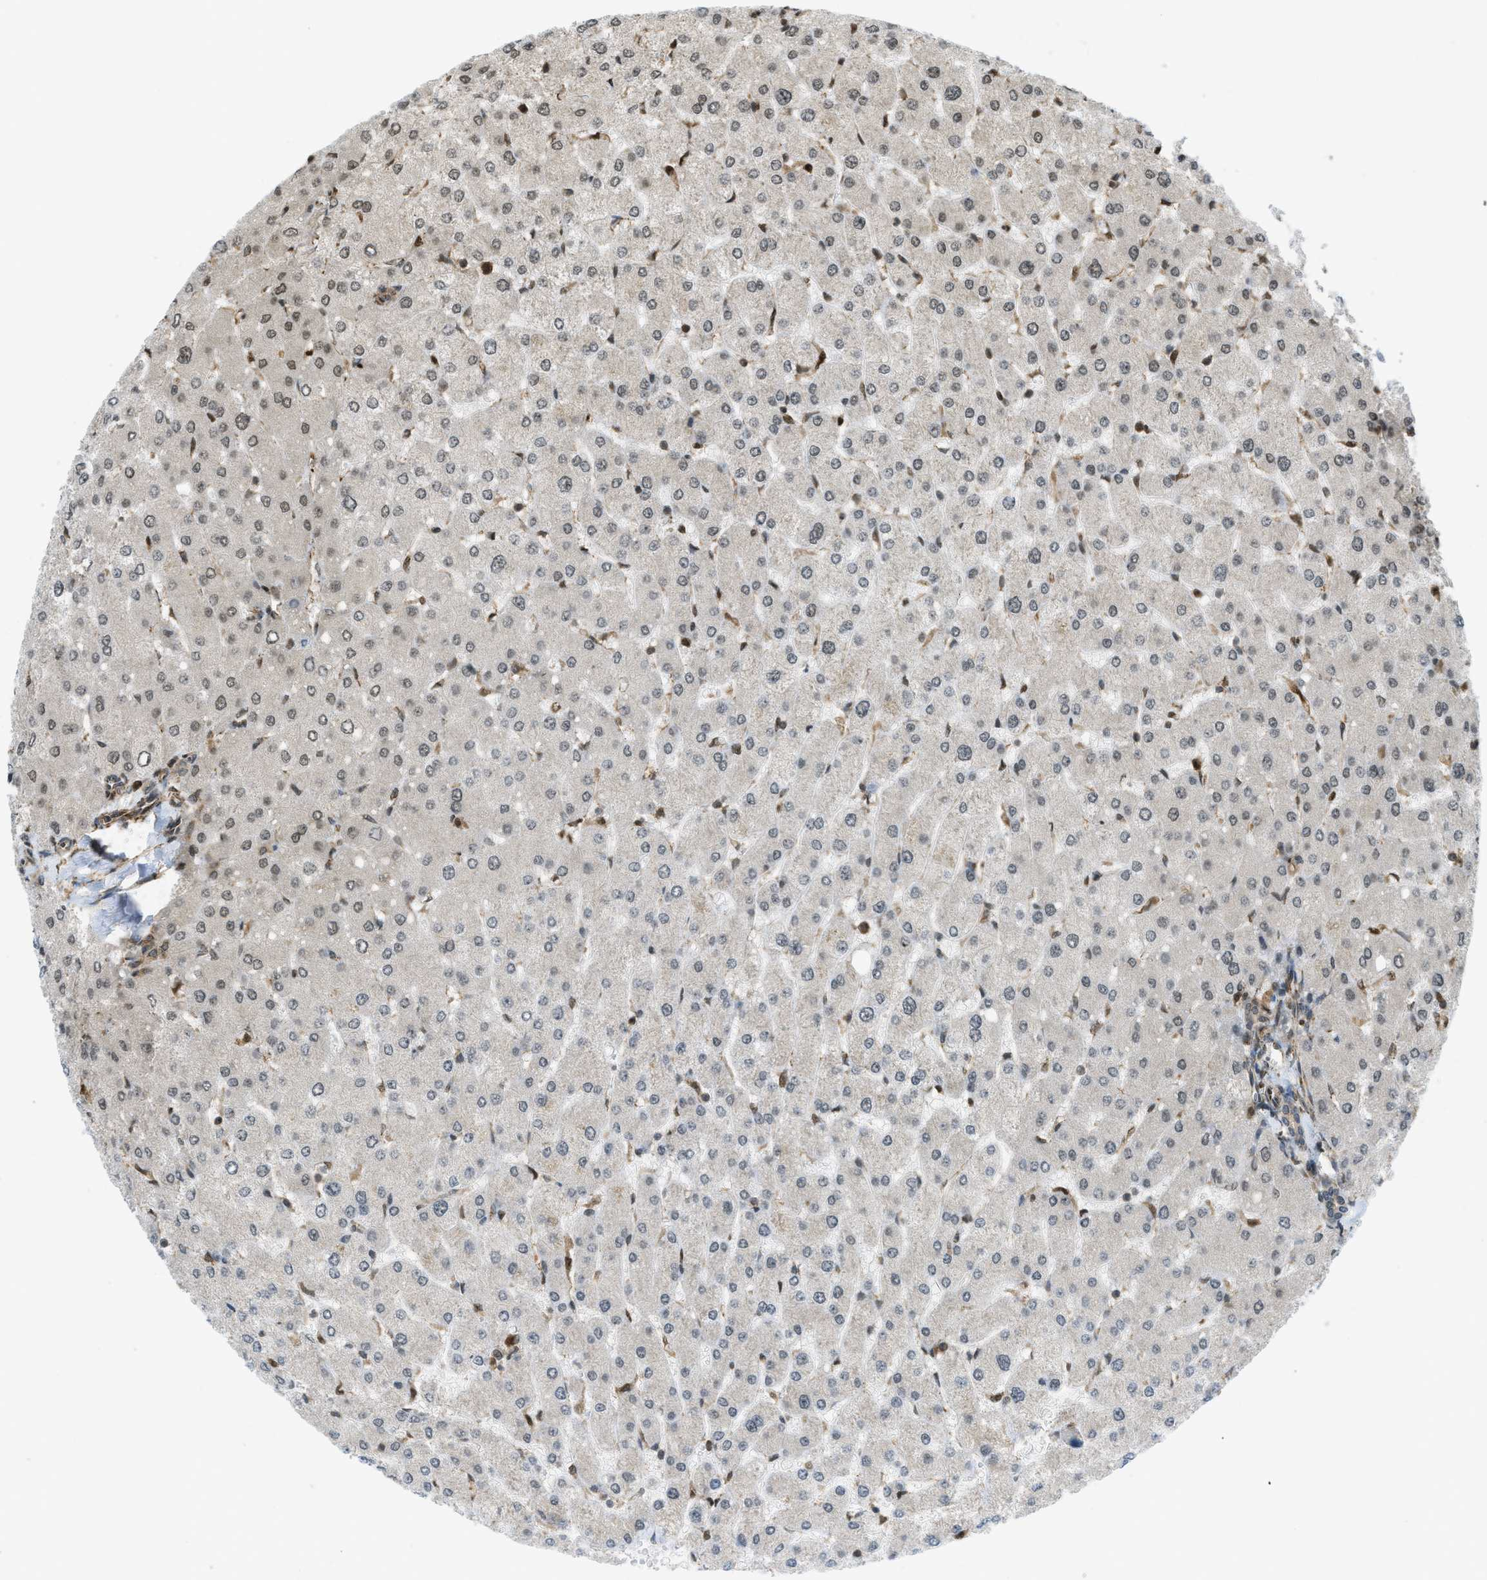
{"staining": {"intensity": "weak", "quantity": ">75%", "location": "cytoplasmic/membranous,nuclear"}, "tissue": "liver", "cell_type": "Cholangiocytes", "image_type": "normal", "snomed": [{"axis": "morphology", "description": "Normal tissue, NOS"}, {"axis": "topography", "description": "Liver"}], "caption": "DAB (3,3'-diaminobenzidine) immunohistochemical staining of normal human liver exhibits weak cytoplasmic/membranous,nuclear protein positivity in about >75% of cholangiocytes.", "gene": "TNPO1", "patient": {"sex": "male", "age": 55}}